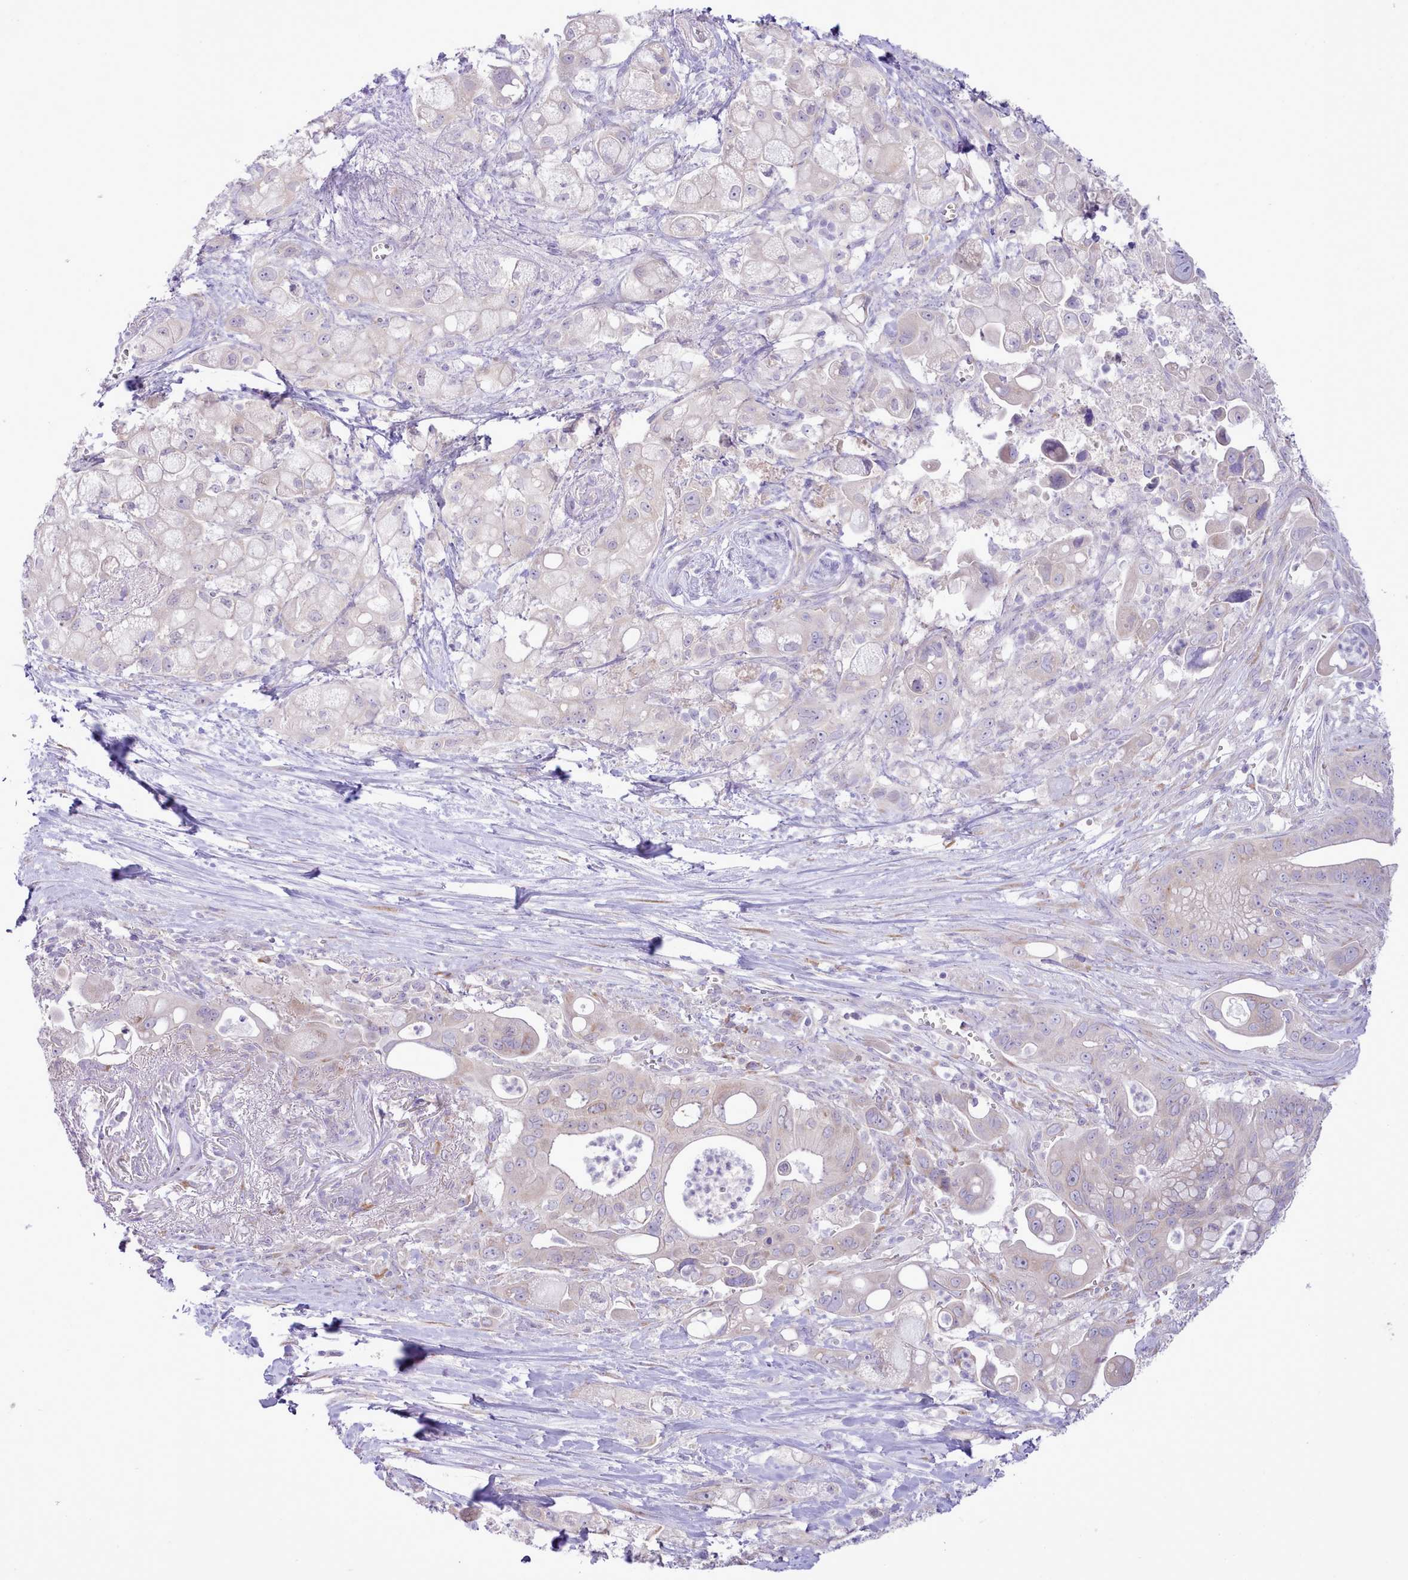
{"staining": {"intensity": "negative", "quantity": "none", "location": "none"}, "tissue": "pancreatic cancer", "cell_type": "Tumor cells", "image_type": "cancer", "snomed": [{"axis": "morphology", "description": "Adenocarcinoma, NOS"}, {"axis": "topography", "description": "Pancreas"}], "caption": "Immunohistochemistry micrograph of human pancreatic cancer (adenocarcinoma) stained for a protein (brown), which displays no expression in tumor cells.", "gene": "CCL1", "patient": {"sex": "male", "age": 68}}